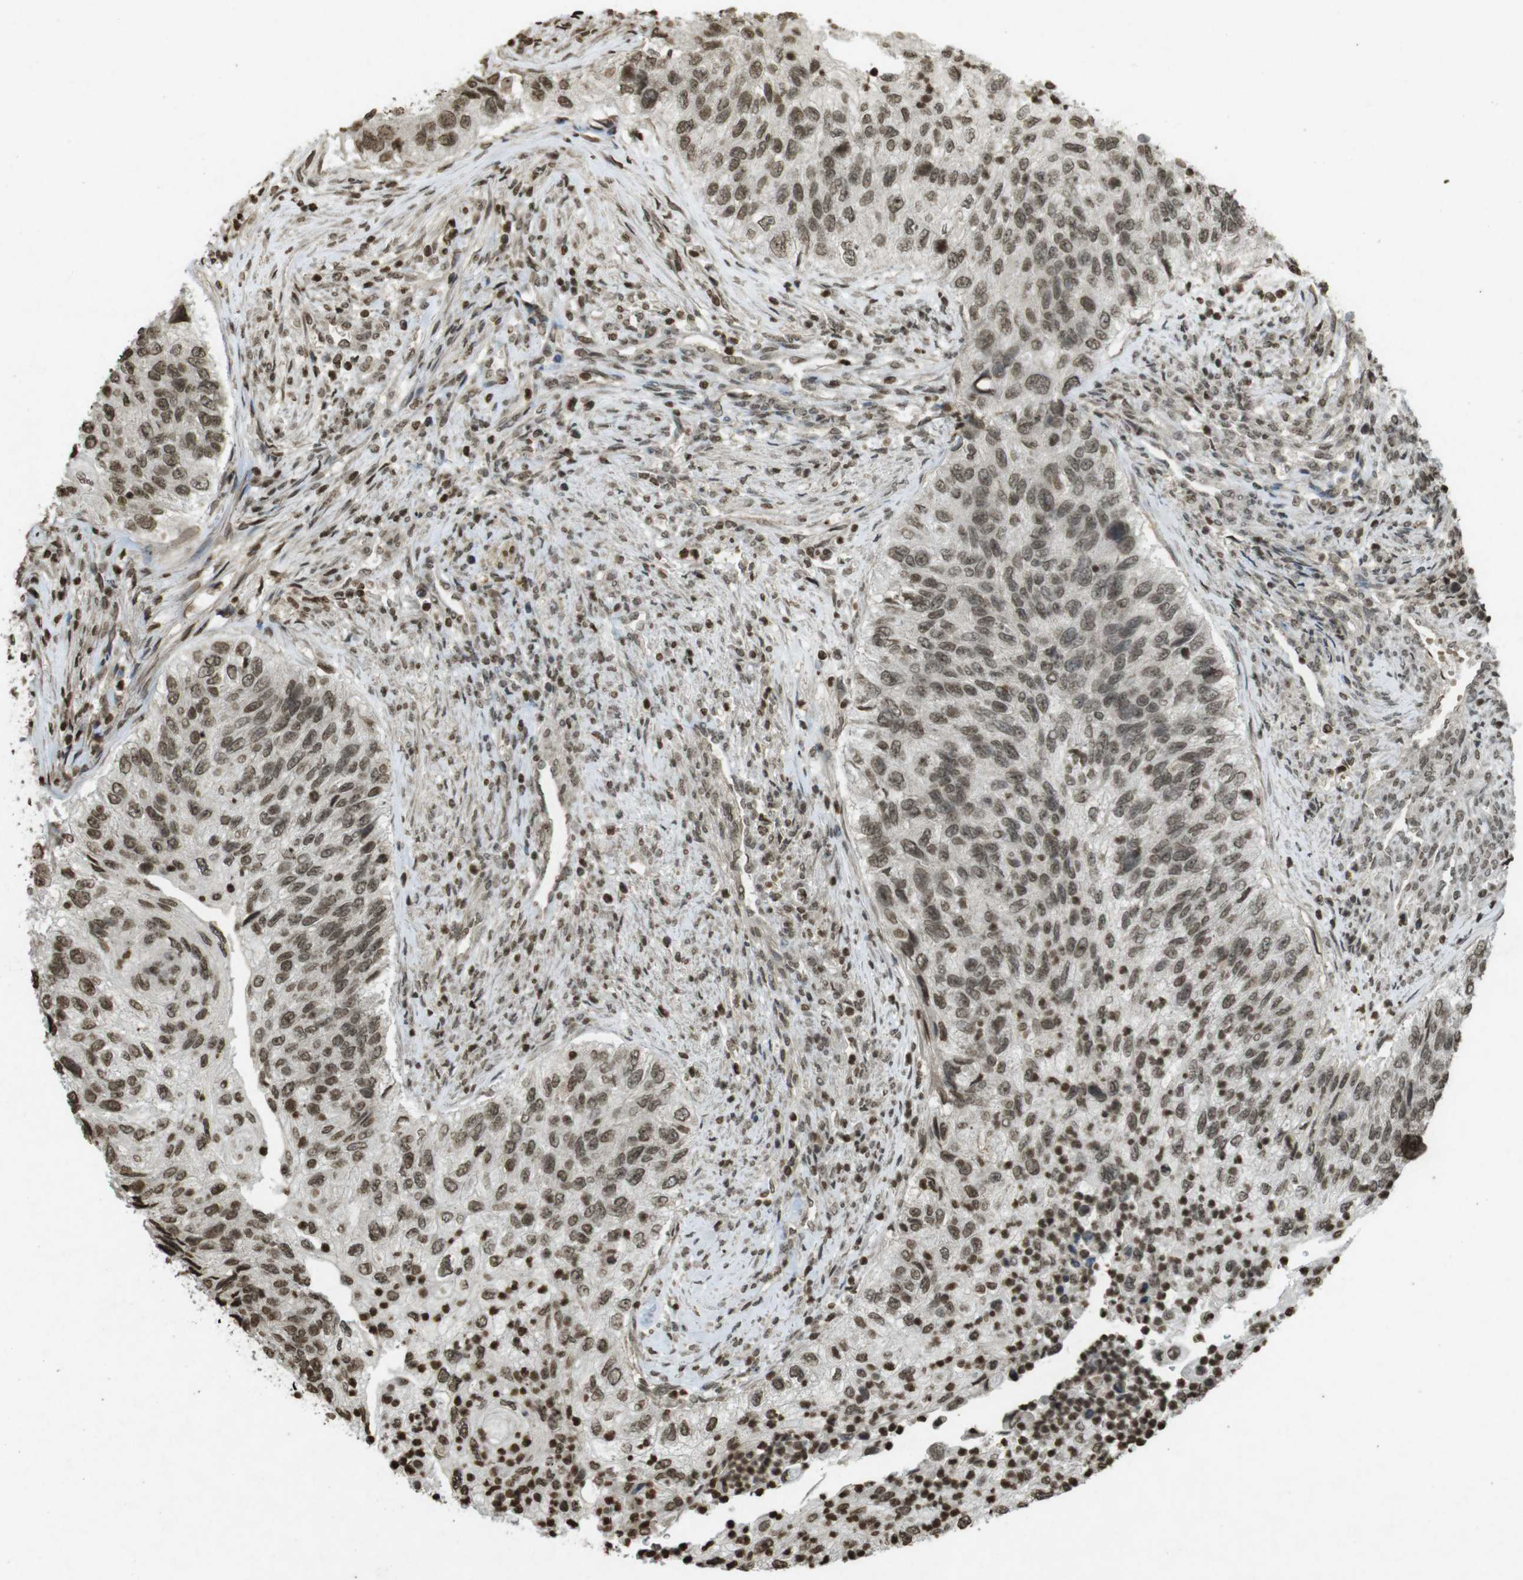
{"staining": {"intensity": "moderate", "quantity": ">75%", "location": "nuclear"}, "tissue": "urothelial cancer", "cell_type": "Tumor cells", "image_type": "cancer", "snomed": [{"axis": "morphology", "description": "Urothelial carcinoma, High grade"}, {"axis": "topography", "description": "Urinary bladder"}], "caption": "Protein expression analysis of urothelial cancer demonstrates moderate nuclear expression in approximately >75% of tumor cells. (IHC, brightfield microscopy, high magnification).", "gene": "ORC4", "patient": {"sex": "female", "age": 60}}